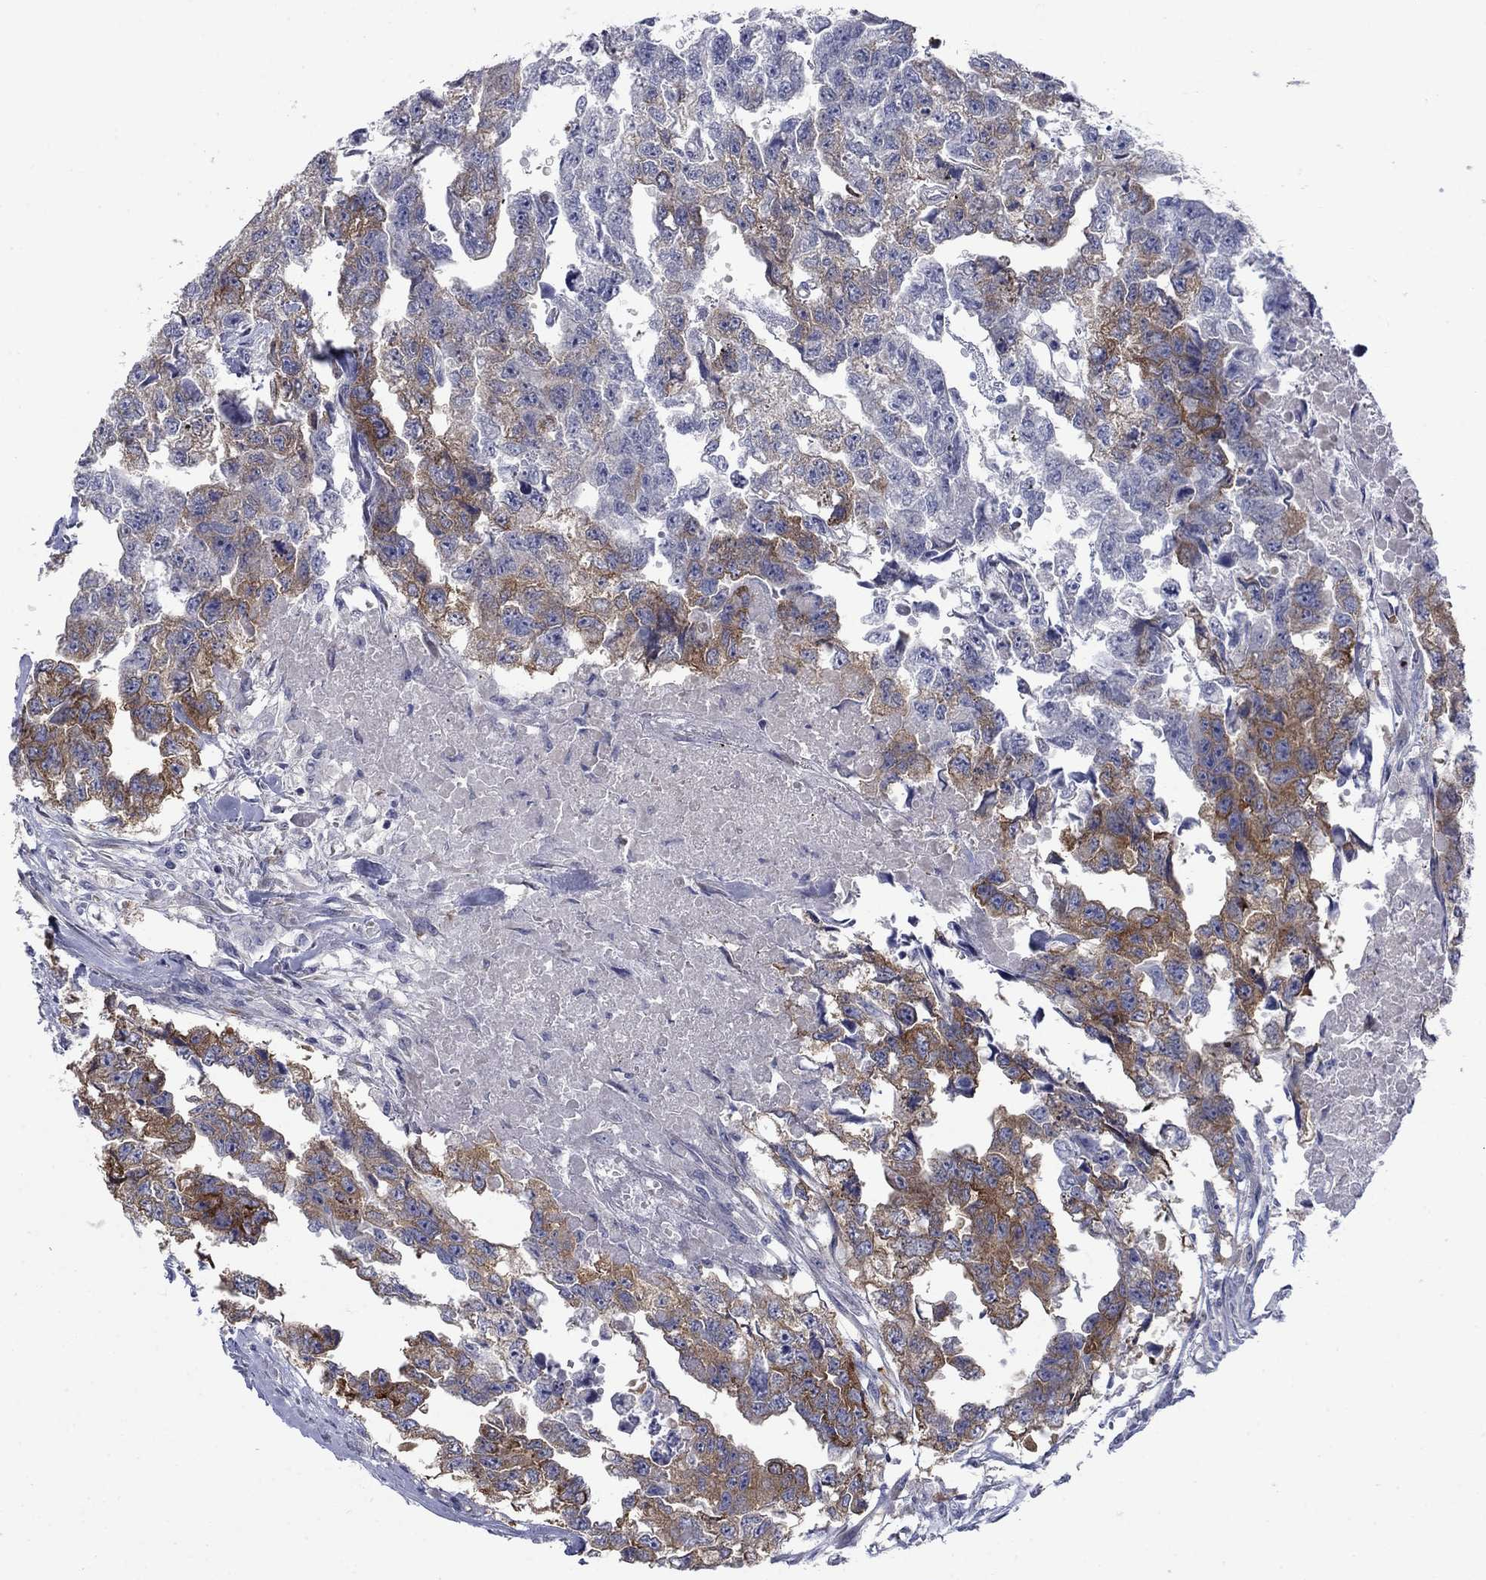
{"staining": {"intensity": "strong", "quantity": "25%-75%", "location": "cytoplasmic/membranous"}, "tissue": "testis cancer", "cell_type": "Tumor cells", "image_type": "cancer", "snomed": [{"axis": "morphology", "description": "Carcinoma, Embryonal, NOS"}, {"axis": "morphology", "description": "Teratoma, malignant, NOS"}, {"axis": "topography", "description": "Testis"}], "caption": "A photomicrograph of embryonal carcinoma (testis) stained for a protein exhibits strong cytoplasmic/membranous brown staining in tumor cells. Nuclei are stained in blue.", "gene": "FXR1", "patient": {"sex": "male", "age": 44}}